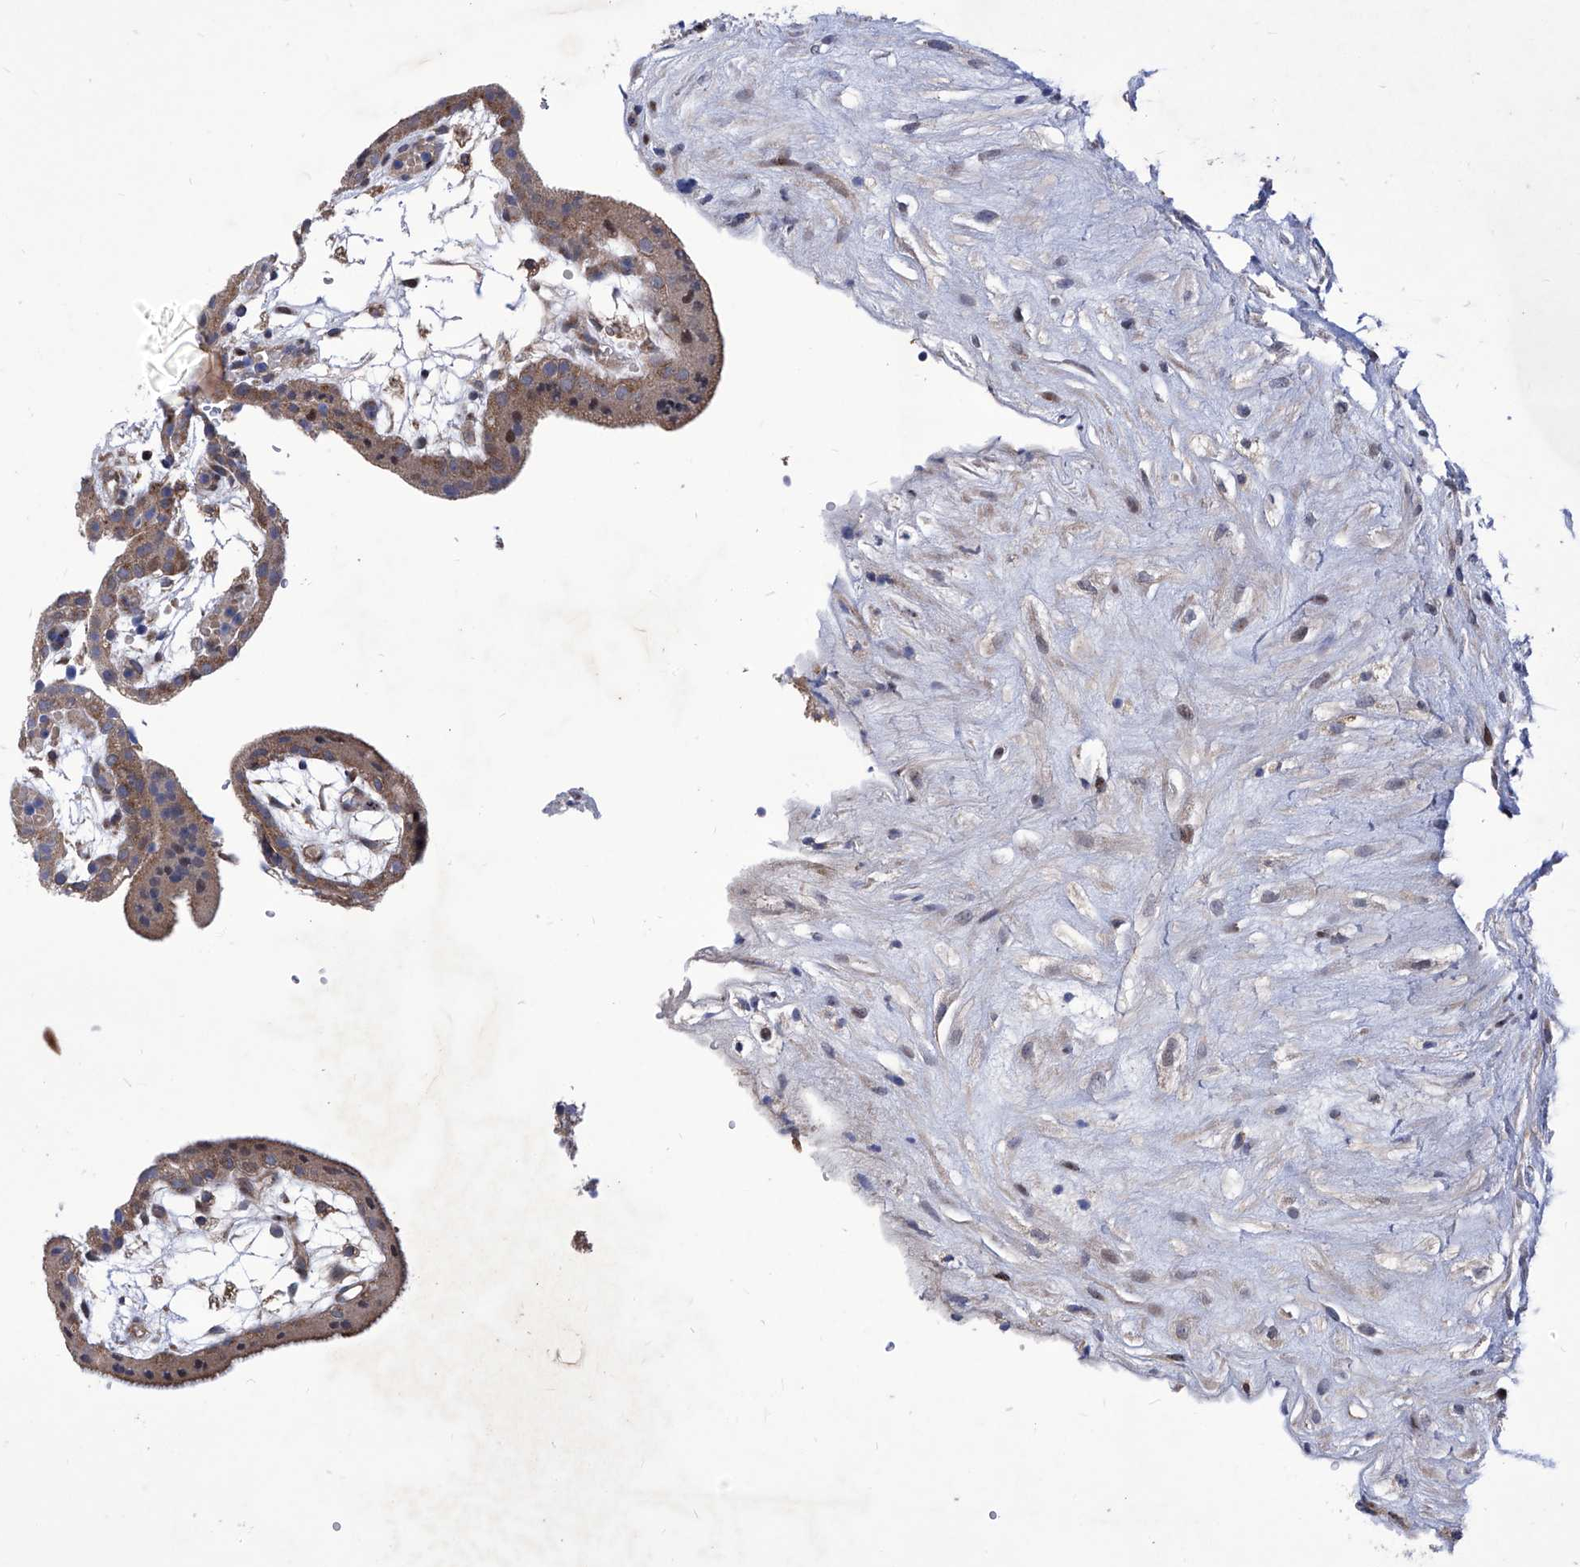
{"staining": {"intensity": "strong", "quantity": ">75%", "location": "cytoplasmic/membranous,nuclear"}, "tissue": "placenta", "cell_type": "Decidual cells", "image_type": "normal", "snomed": [{"axis": "morphology", "description": "Normal tissue, NOS"}, {"axis": "topography", "description": "Placenta"}], "caption": "Placenta was stained to show a protein in brown. There is high levels of strong cytoplasmic/membranous,nuclear positivity in about >75% of decidual cells.", "gene": "KTI12", "patient": {"sex": "female", "age": 18}}